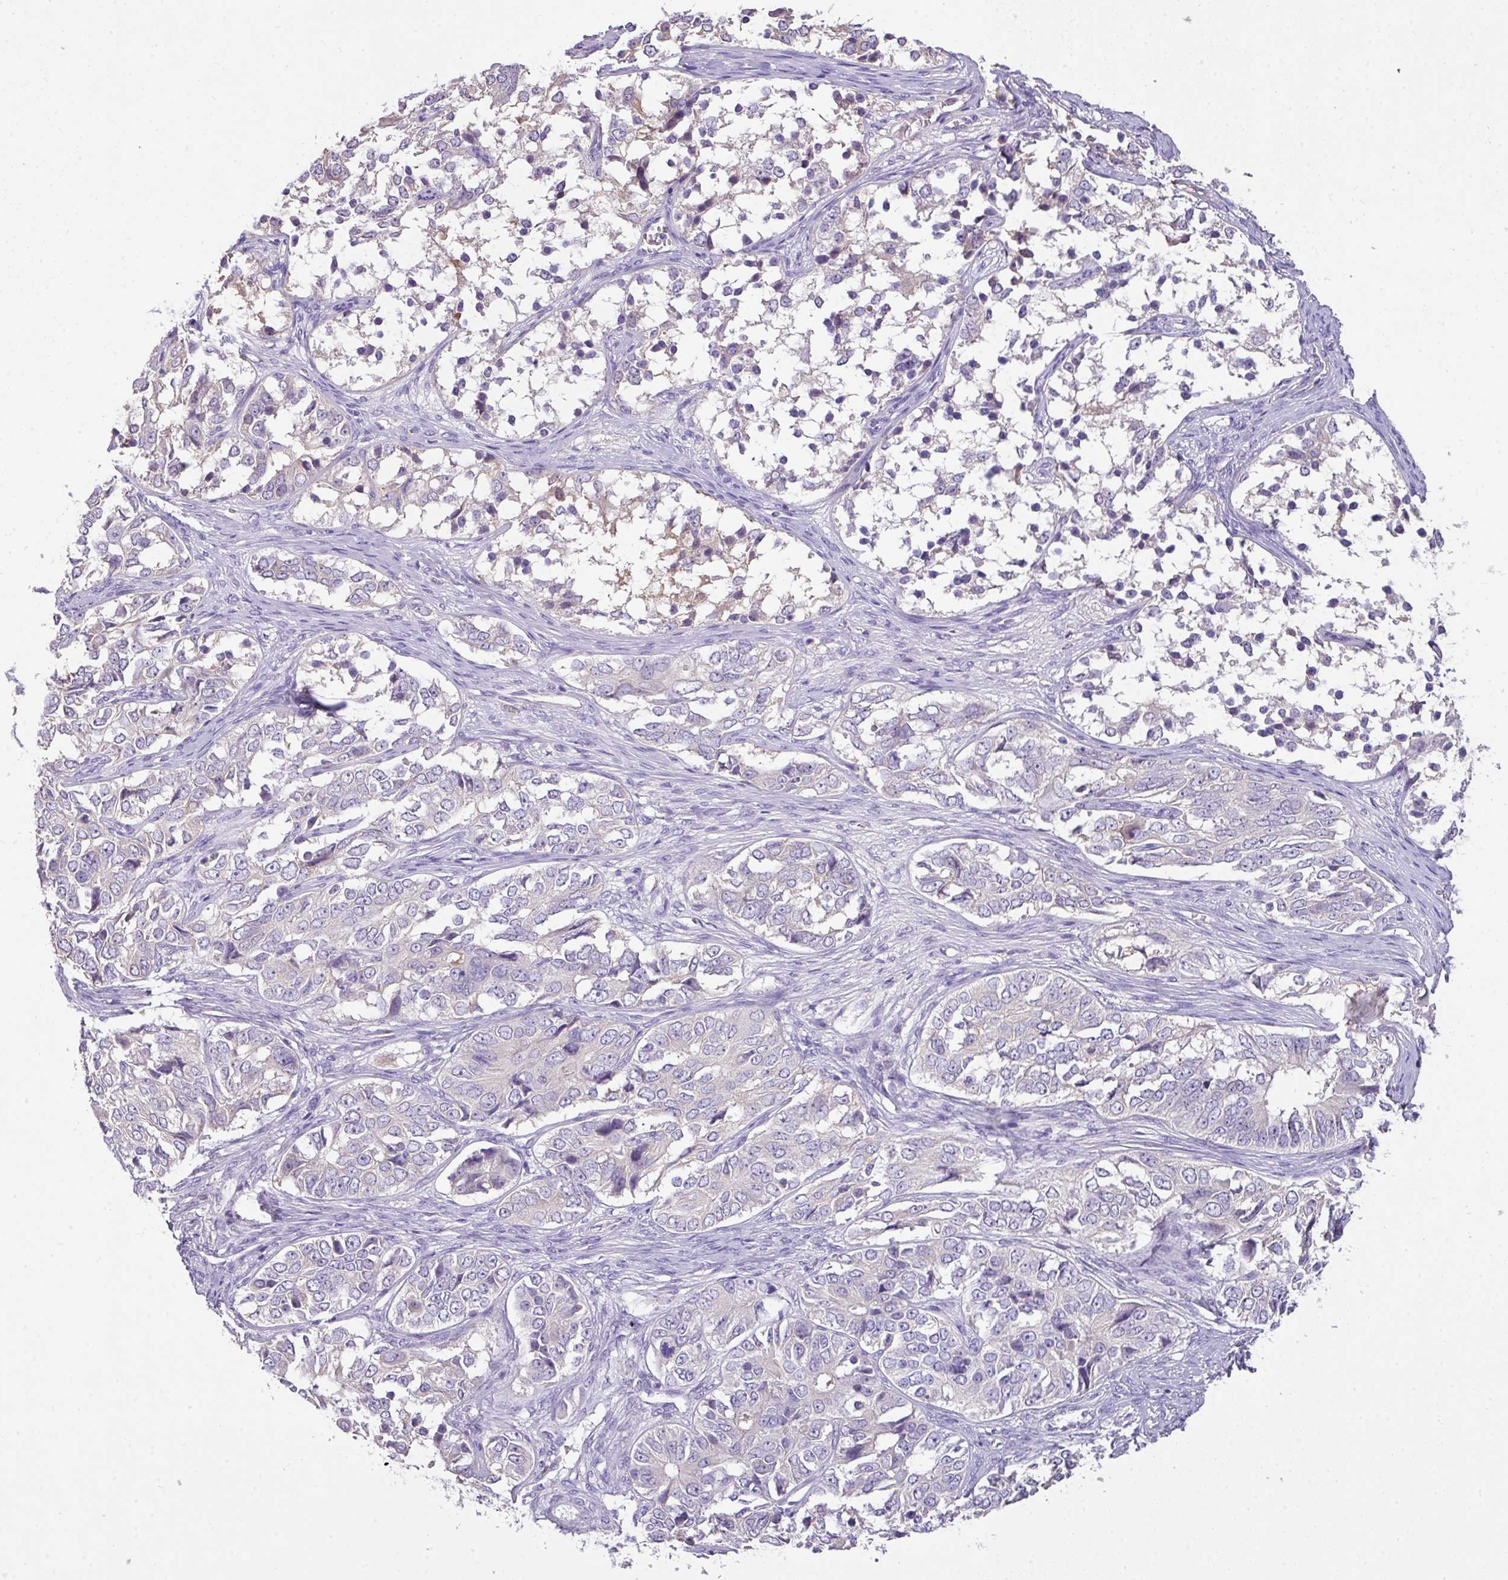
{"staining": {"intensity": "negative", "quantity": "none", "location": "none"}, "tissue": "ovarian cancer", "cell_type": "Tumor cells", "image_type": "cancer", "snomed": [{"axis": "morphology", "description": "Carcinoma, endometroid"}, {"axis": "topography", "description": "Ovary"}], "caption": "Immunohistochemistry histopathology image of neoplastic tissue: human ovarian cancer stained with DAB shows no significant protein expression in tumor cells.", "gene": "OR6C6", "patient": {"sex": "female", "age": 51}}